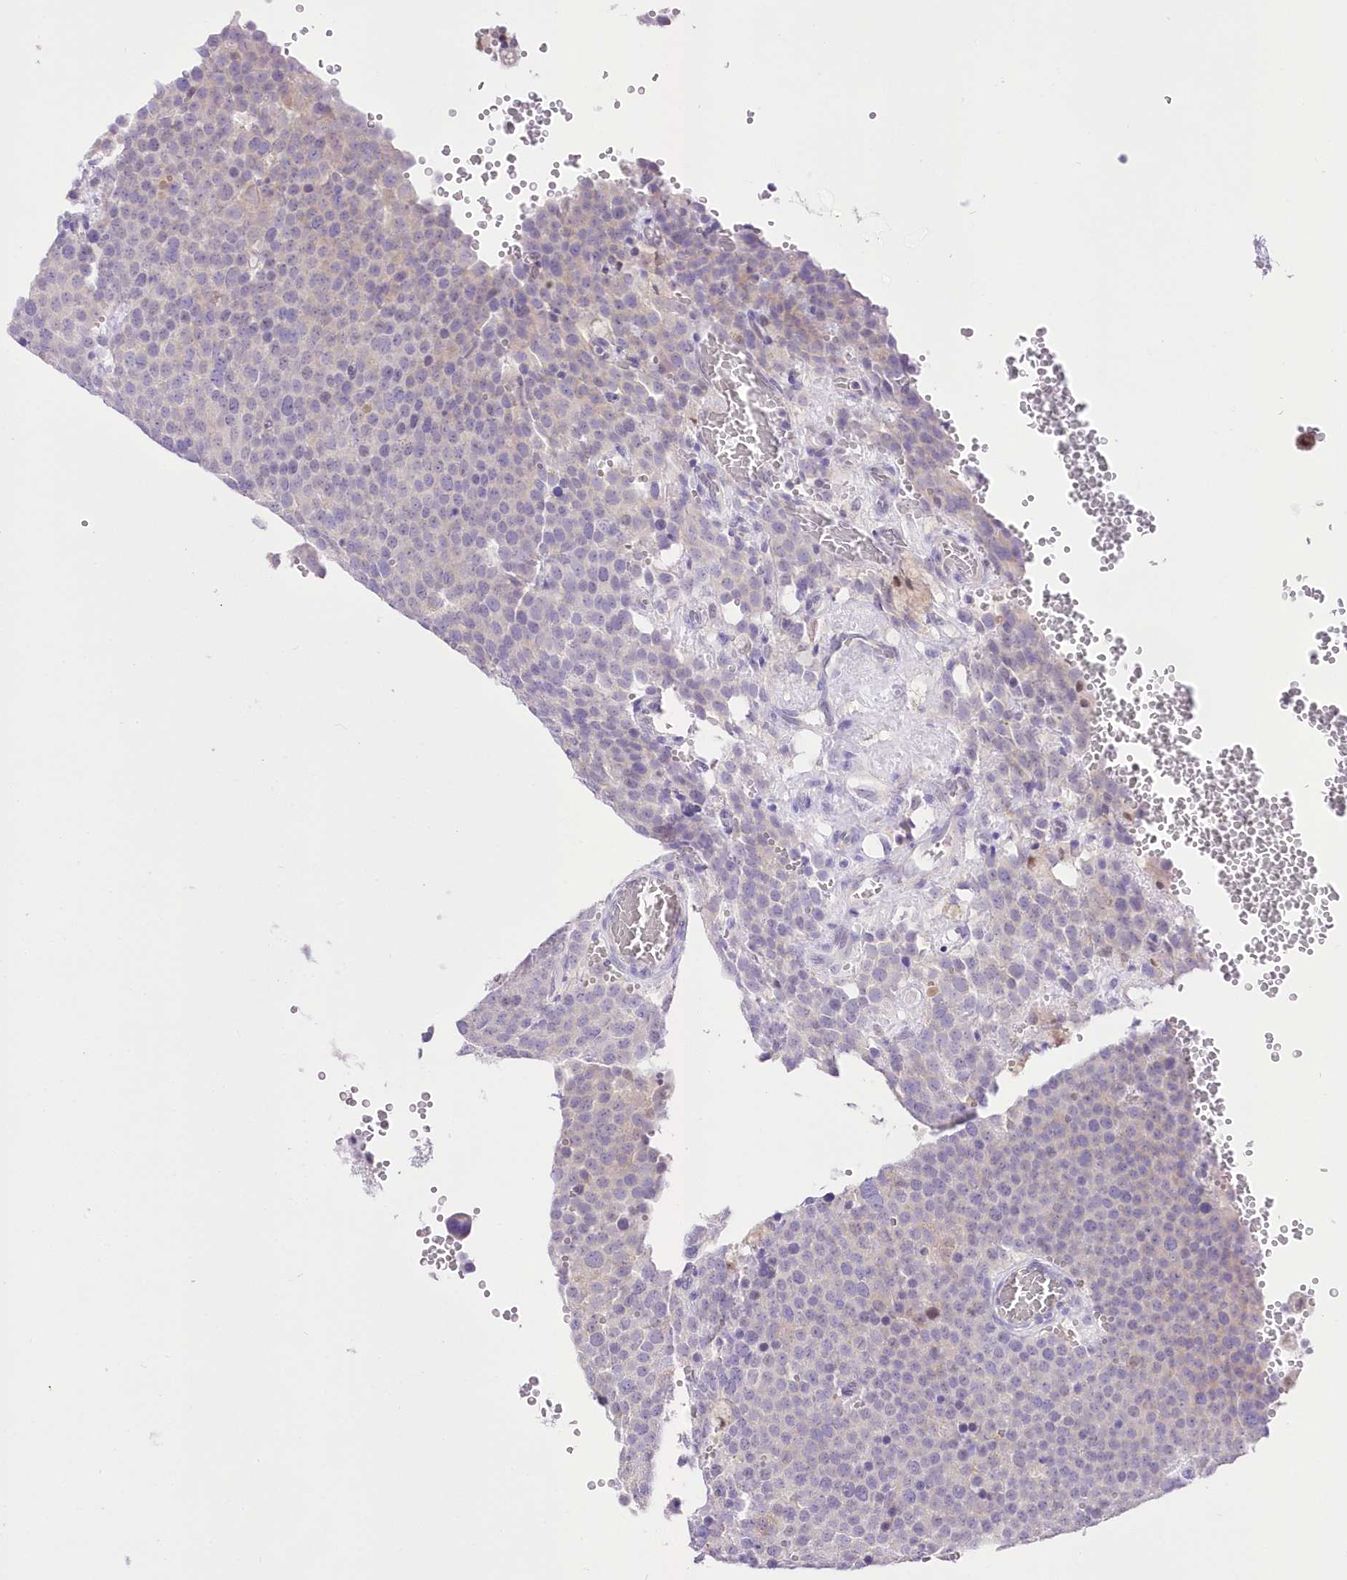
{"staining": {"intensity": "negative", "quantity": "none", "location": "none"}, "tissue": "testis cancer", "cell_type": "Tumor cells", "image_type": "cancer", "snomed": [{"axis": "morphology", "description": "Seminoma, NOS"}, {"axis": "topography", "description": "Testis"}], "caption": "Testis cancer (seminoma) was stained to show a protein in brown. There is no significant expression in tumor cells. (Brightfield microscopy of DAB (3,3'-diaminobenzidine) immunohistochemistry (IHC) at high magnification).", "gene": "UBA6", "patient": {"sex": "male", "age": 71}}